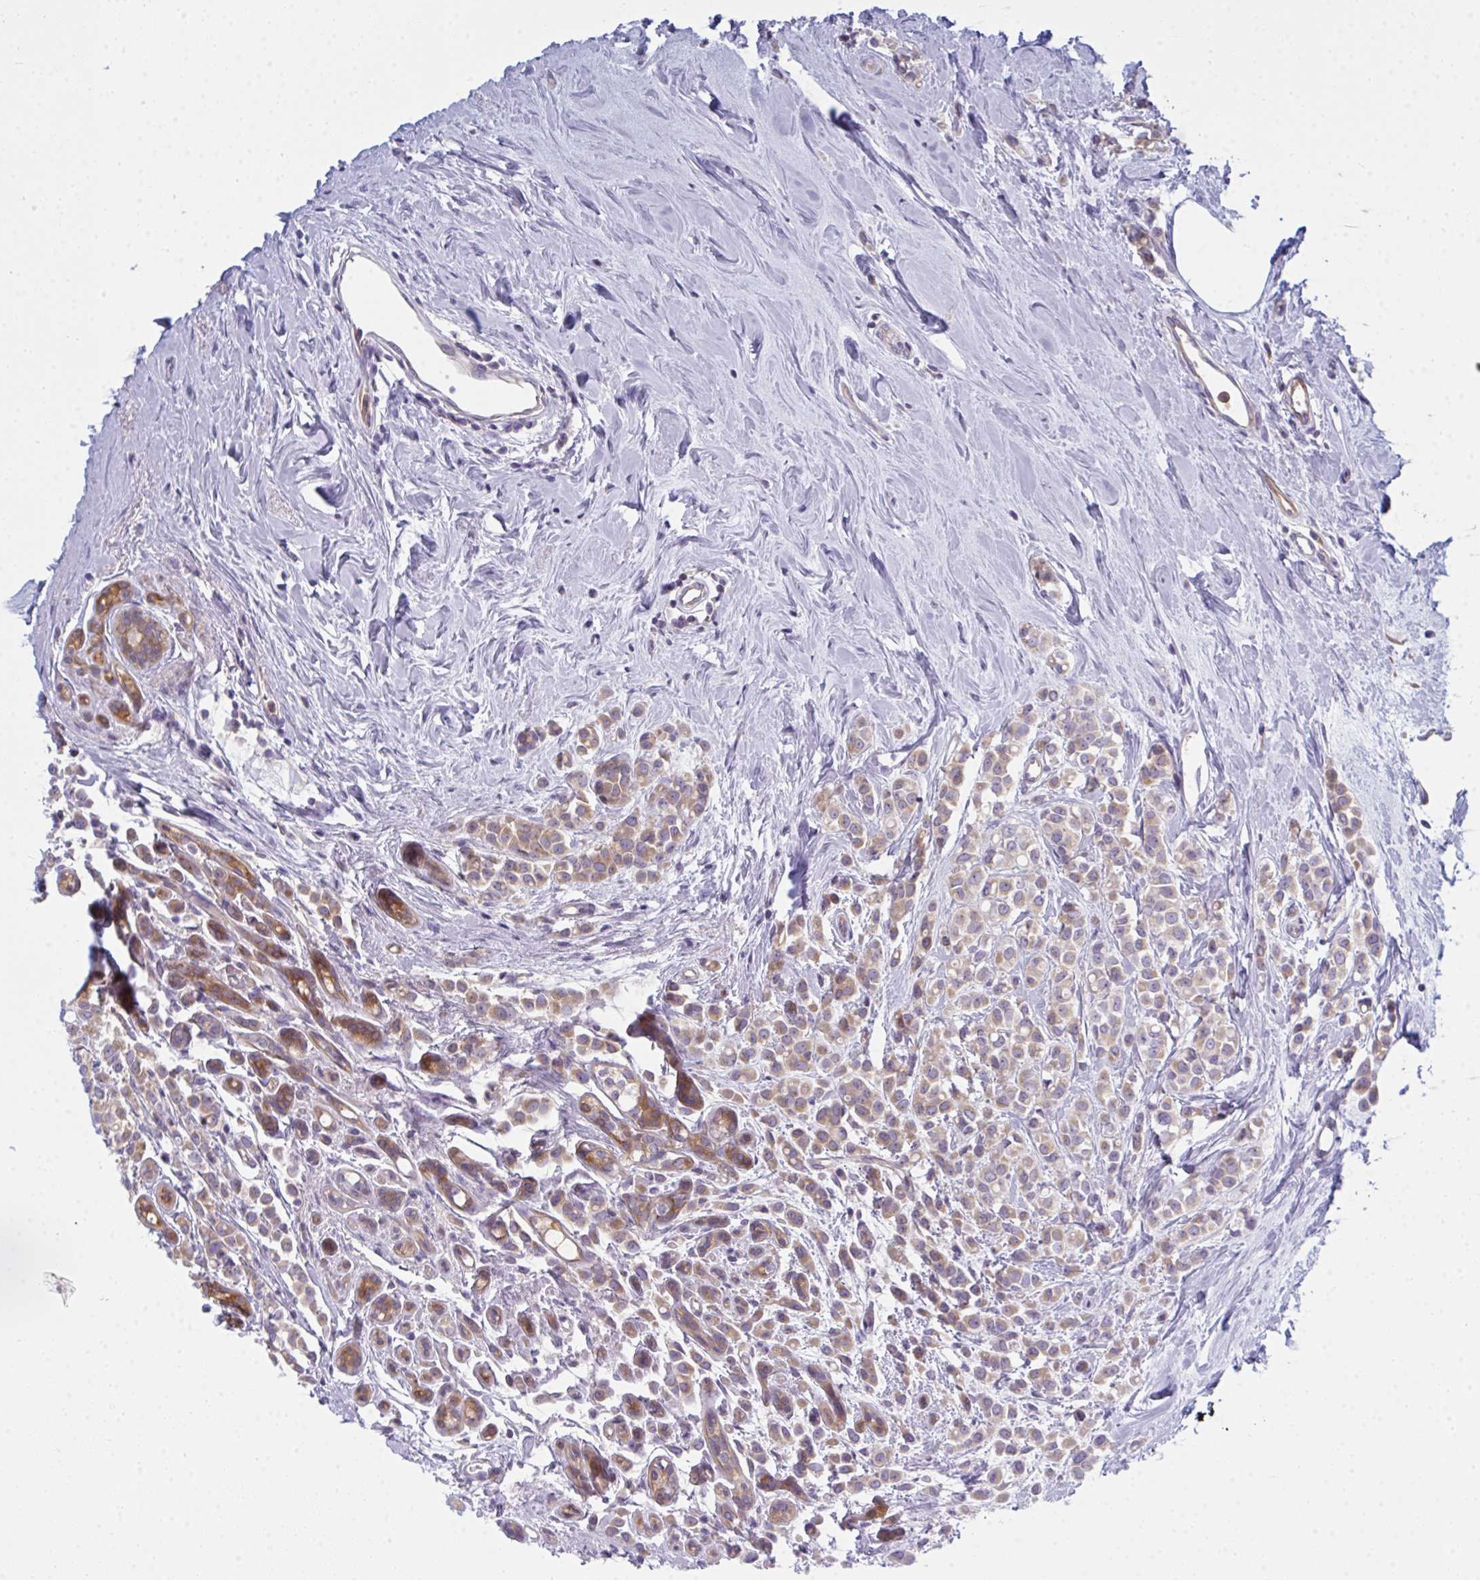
{"staining": {"intensity": "moderate", "quantity": ">75%", "location": "cytoplasmic/membranous"}, "tissue": "breast cancer", "cell_type": "Tumor cells", "image_type": "cancer", "snomed": [{"axis": "morphology", "description": "Lobular carcinoma"}, {"axis": "topography", "description": "Breast"}], "caption": "Human breast cancer (lobular carcinoma) stained for a protein (brown) reveals moderate cytoplasmic/membranous positive expression in approximately >75% of tumor cells.", "gene": "SLC30A6", "patient": {"sex": "female", "age": 68}}